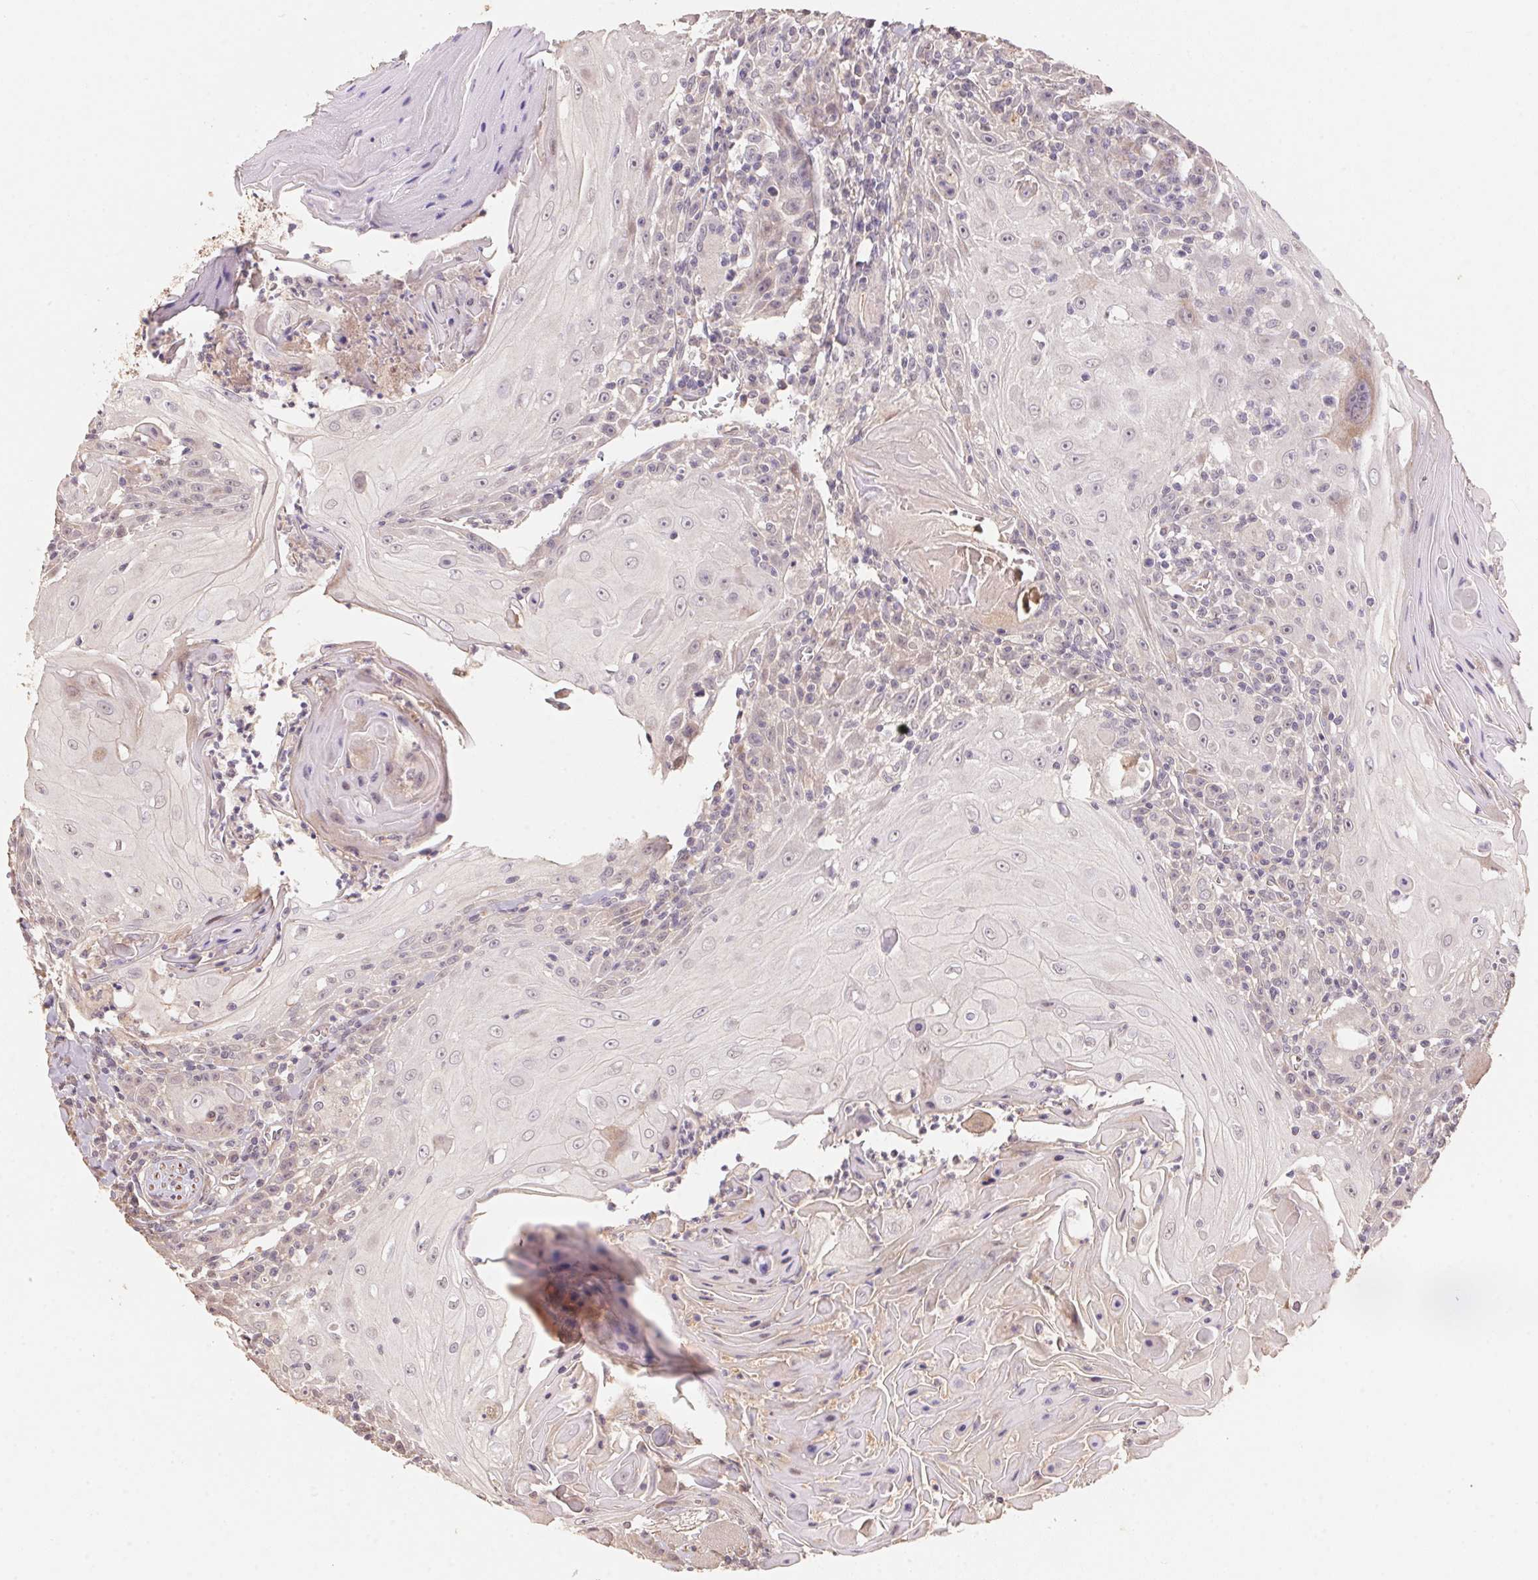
{"staining": {"intensity": "weak", "quantity": "<25%", "location": "cytoplasmic/membranous"}, "tissue": "head and neck cancer", "cell_type": "Tumor cells", "image_type": "cancer", "snomed": [{"axis": "morphology", "description": "Squamous cell carcinoma, NOS"}, {"axis": "topography", "description": "Head-Neck"}], "caption": "Immunohistochemistry (IHC) of squamous cell carcinoma (head and neck) displays no staining in tumor cells.", "gene": "TMEM222", "patient": {"sex": "male", "age": 52}}